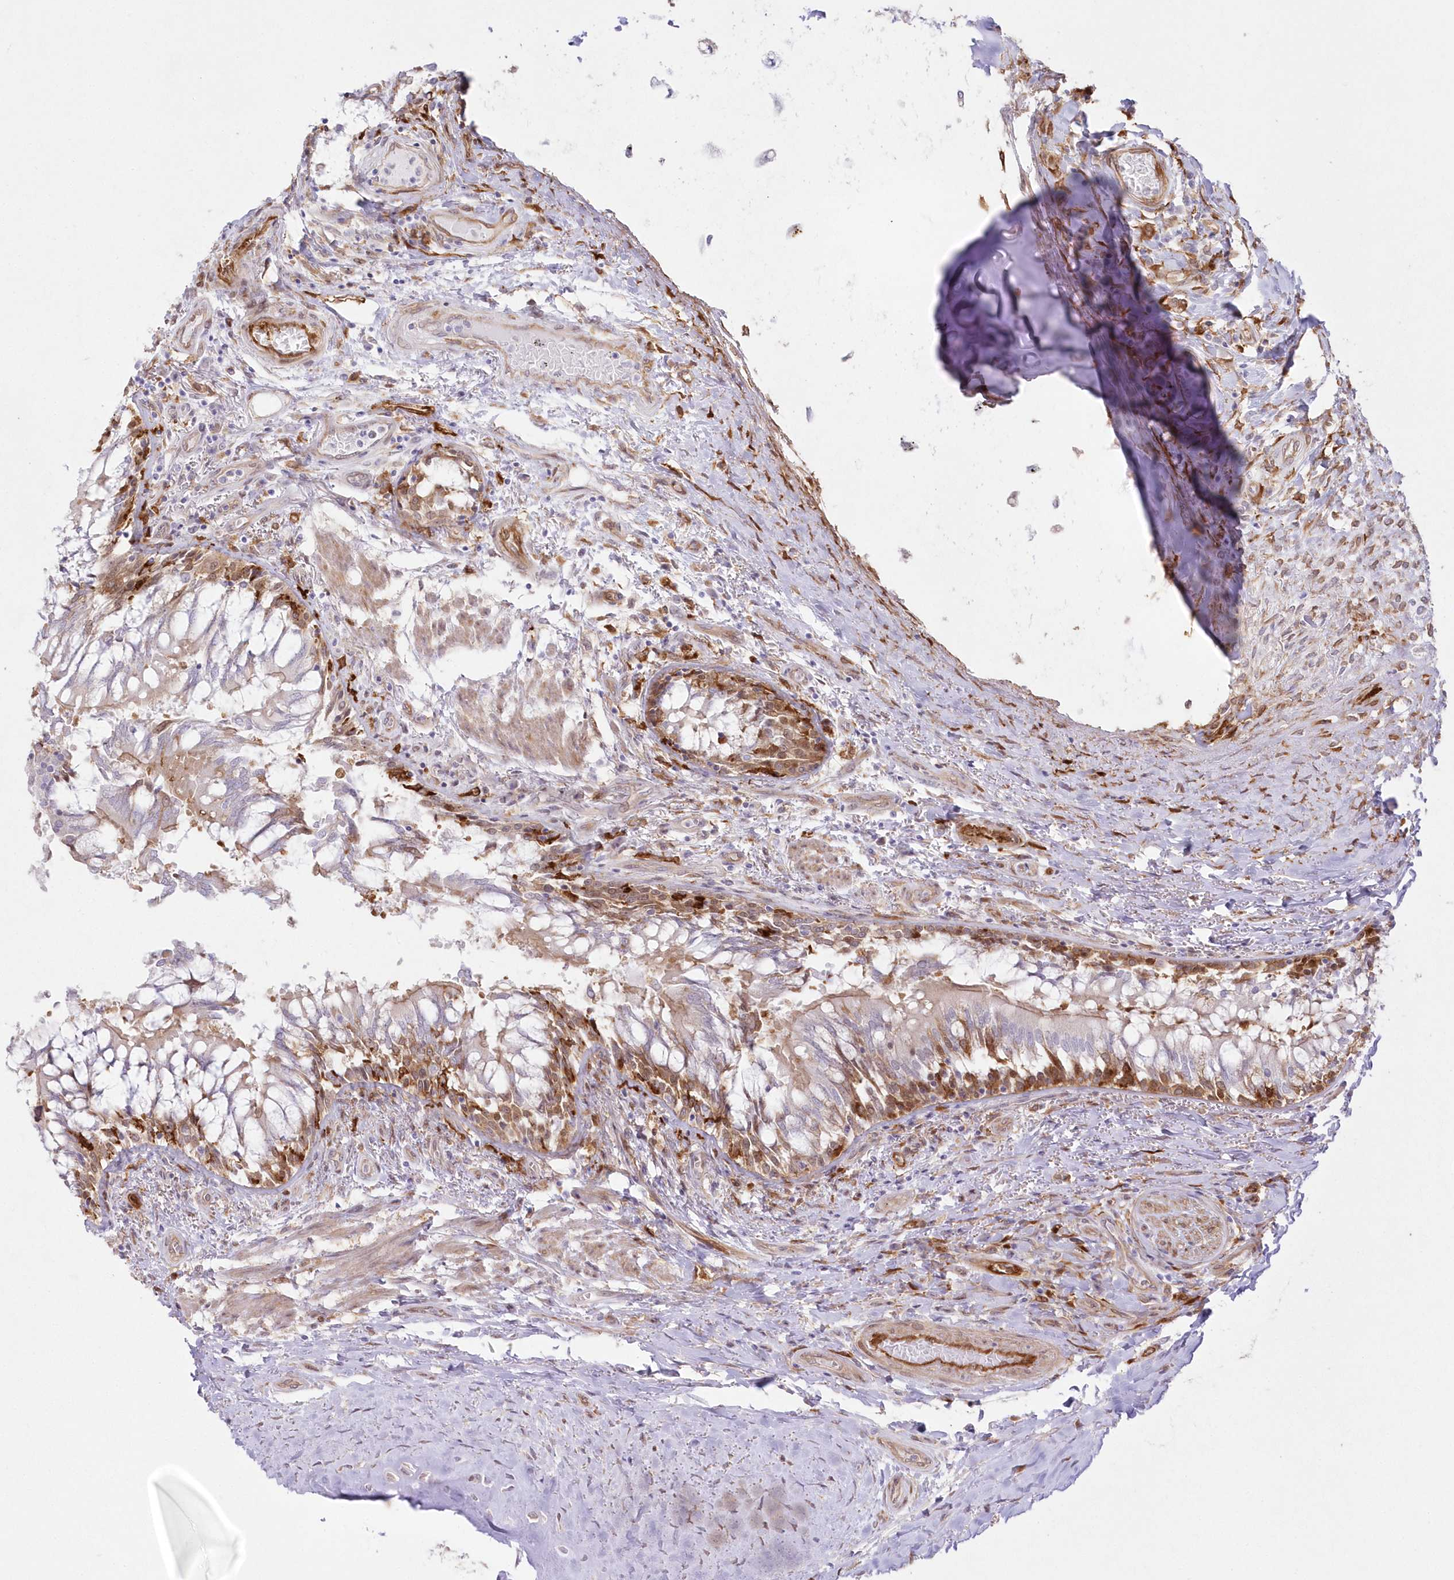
{"staining": {"intensity": "weak", "quantity": "25%-75%", "location": "cytoplasmic/membranous"}, "tissue": "lung", "cell_type": "Alveolar cells", "image_type": "normal", "snomed": [{"axis": "morphology", "description": "Normal tissue, NOS"}, {"axis": "topography", "description": "Bronchus"}, {"axis": "topography", "description": "Lung"}], "caption": "A low amount of weak cytoplasmic/membranous positivity is identified in about 25%-75% of alveolar cells in benign lung.", "gene": "SH3PXD2B", "patient": {"sex": "female", "age": 49}}